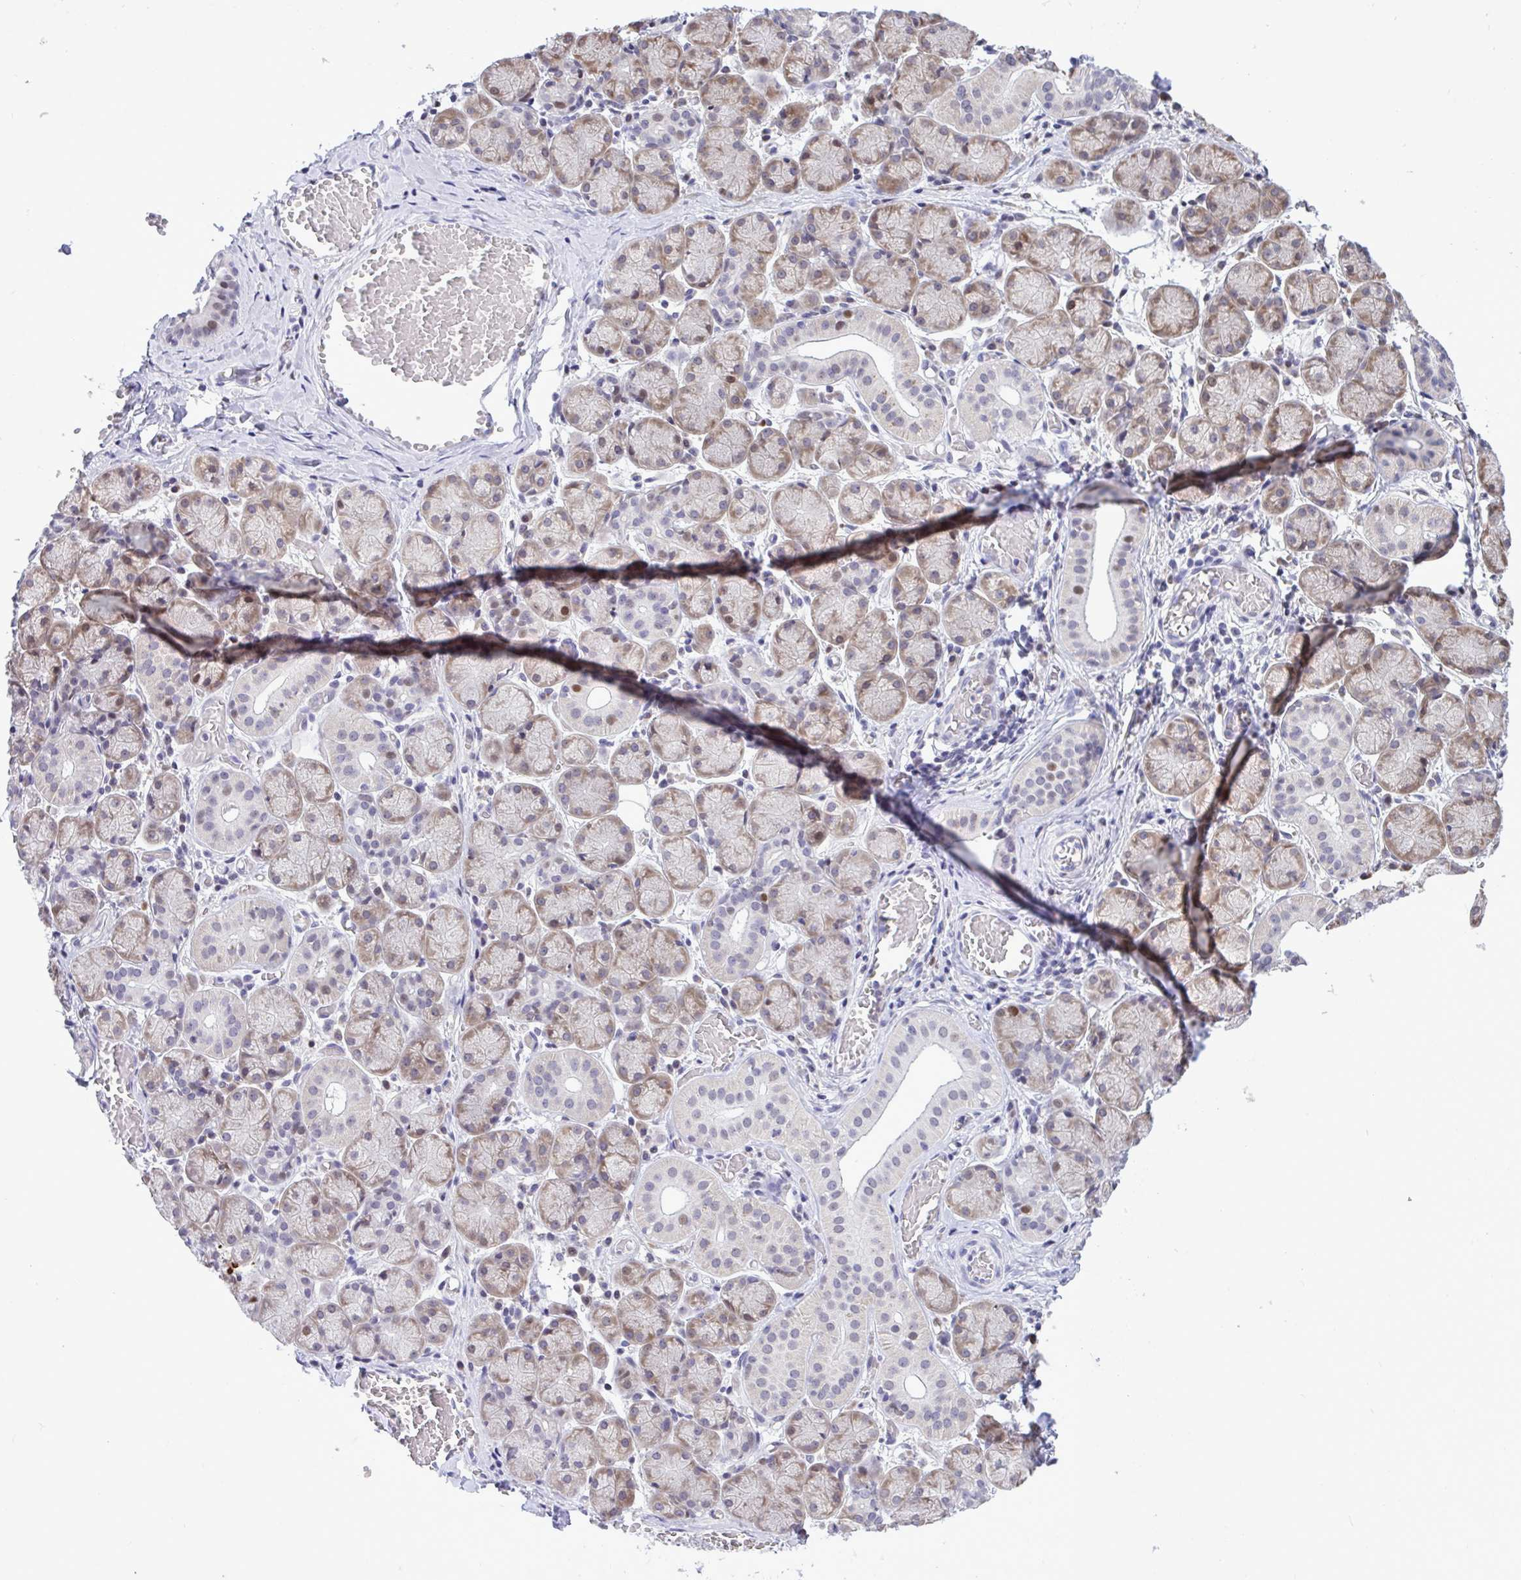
{"staining": {"intensity": "strong", "quantity": "<25%", "location": "cytoplasmic/membranous,nuclear"}, "tissue": "salivary gland", "cell_type": "Glandular cells", "image_type": "normal", "snomed": [{"axis": "morphology", "description": "Normal tissue, NOS"}, {"axis": "topography", "description": "Salivary gland"}], "caption": "Glandular cells reveal medium levels of strong cytoplasmic/membranous,nuclear expression in about <25% of cells in unremarkable human salivary gland. (DAB = brown stain, brightfield microscopy at high magnification).", "gene": "C1QL2", "patient": {"sex": "female", "age": 24}}